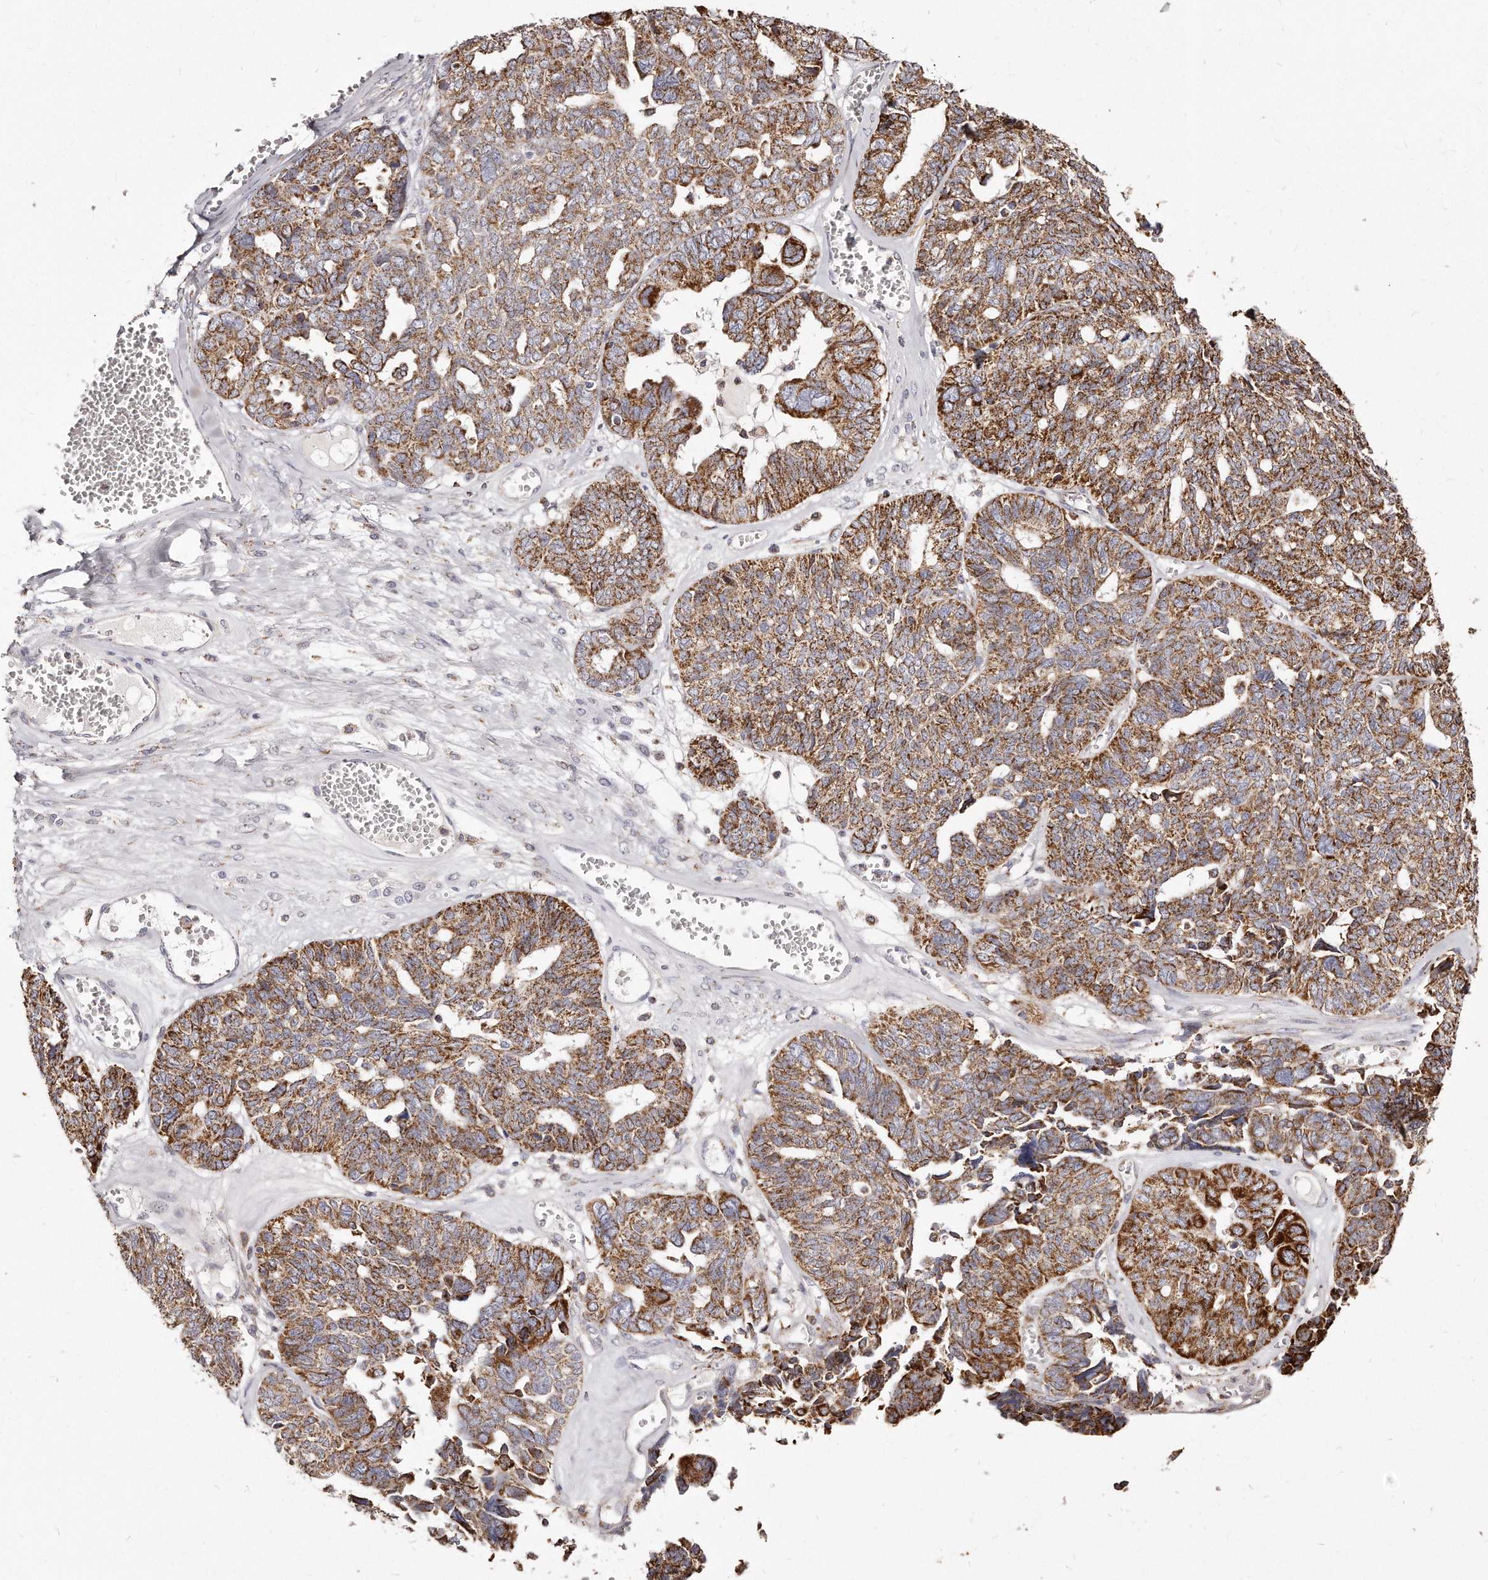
{"staining": {"intensity": "strong", "quantity": ">75%", "location": "cytoplasmic/membranous"}, "tissue": "ovarian cancer", "cell_type": "Tumor cells", "image_type": "cancer", "snomed": [{"axis": "morphology", "description": "Cystadenocarcinoma, serous, NOS"}, {"axis": "topography", "description": "Ovary"}], "caption": "Ovarian cancer (serous cystadenocarcinoma) stained with DAB immunohistochemistry (IHC) reveals high levels of strong cytoplasmic/membranous expression in about >75% of tumor cells. Using DAB (brown) and hematoxylin (blue) stains, captured at high magnification using brightfield microscopy.", "gene": "RTKN", "patient": {"sex": "female", "age": 79}}